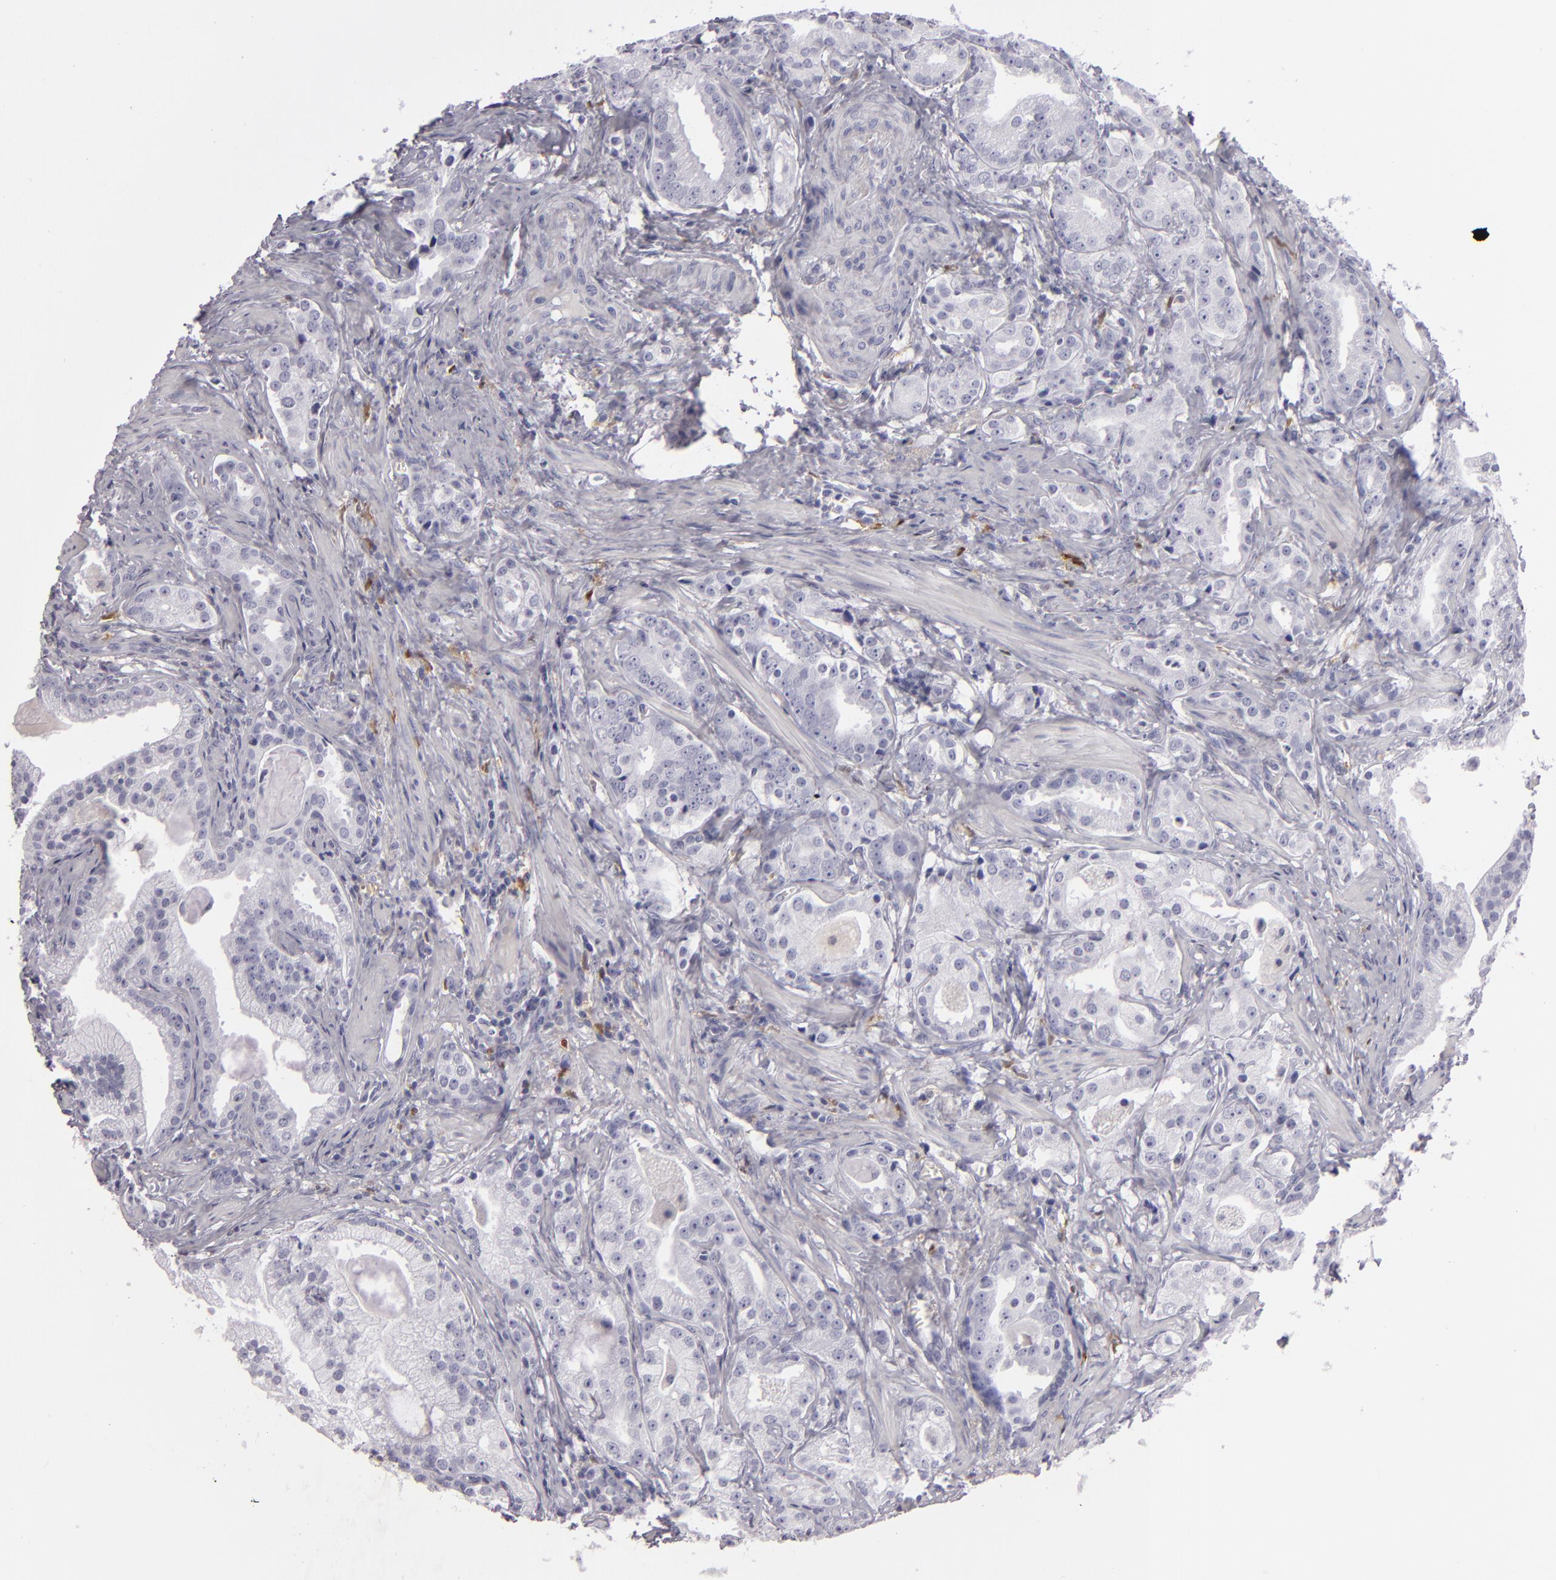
{"staining": {"intensity": "negative", "quantity": "none", "location": "none"}, "tissue": "prostate cancer", "cell_type": "Tumor cells", "image_type": "cancer", "snomed": [{"axis": "morphology", "description": "Adenocarcinoma, Low grade"}, {"axis": "topography", "description": "Prostate"}], "caption": "Immunohistochemistry (IHC) photomicrograph of neoplastic tissue: low-grade adenocarcinoma (prostate) stained with DAB shows no significant protein positivity in tumor cells.", "gene": "F13A1", "patient": {"sex": "male", "age": 59}}